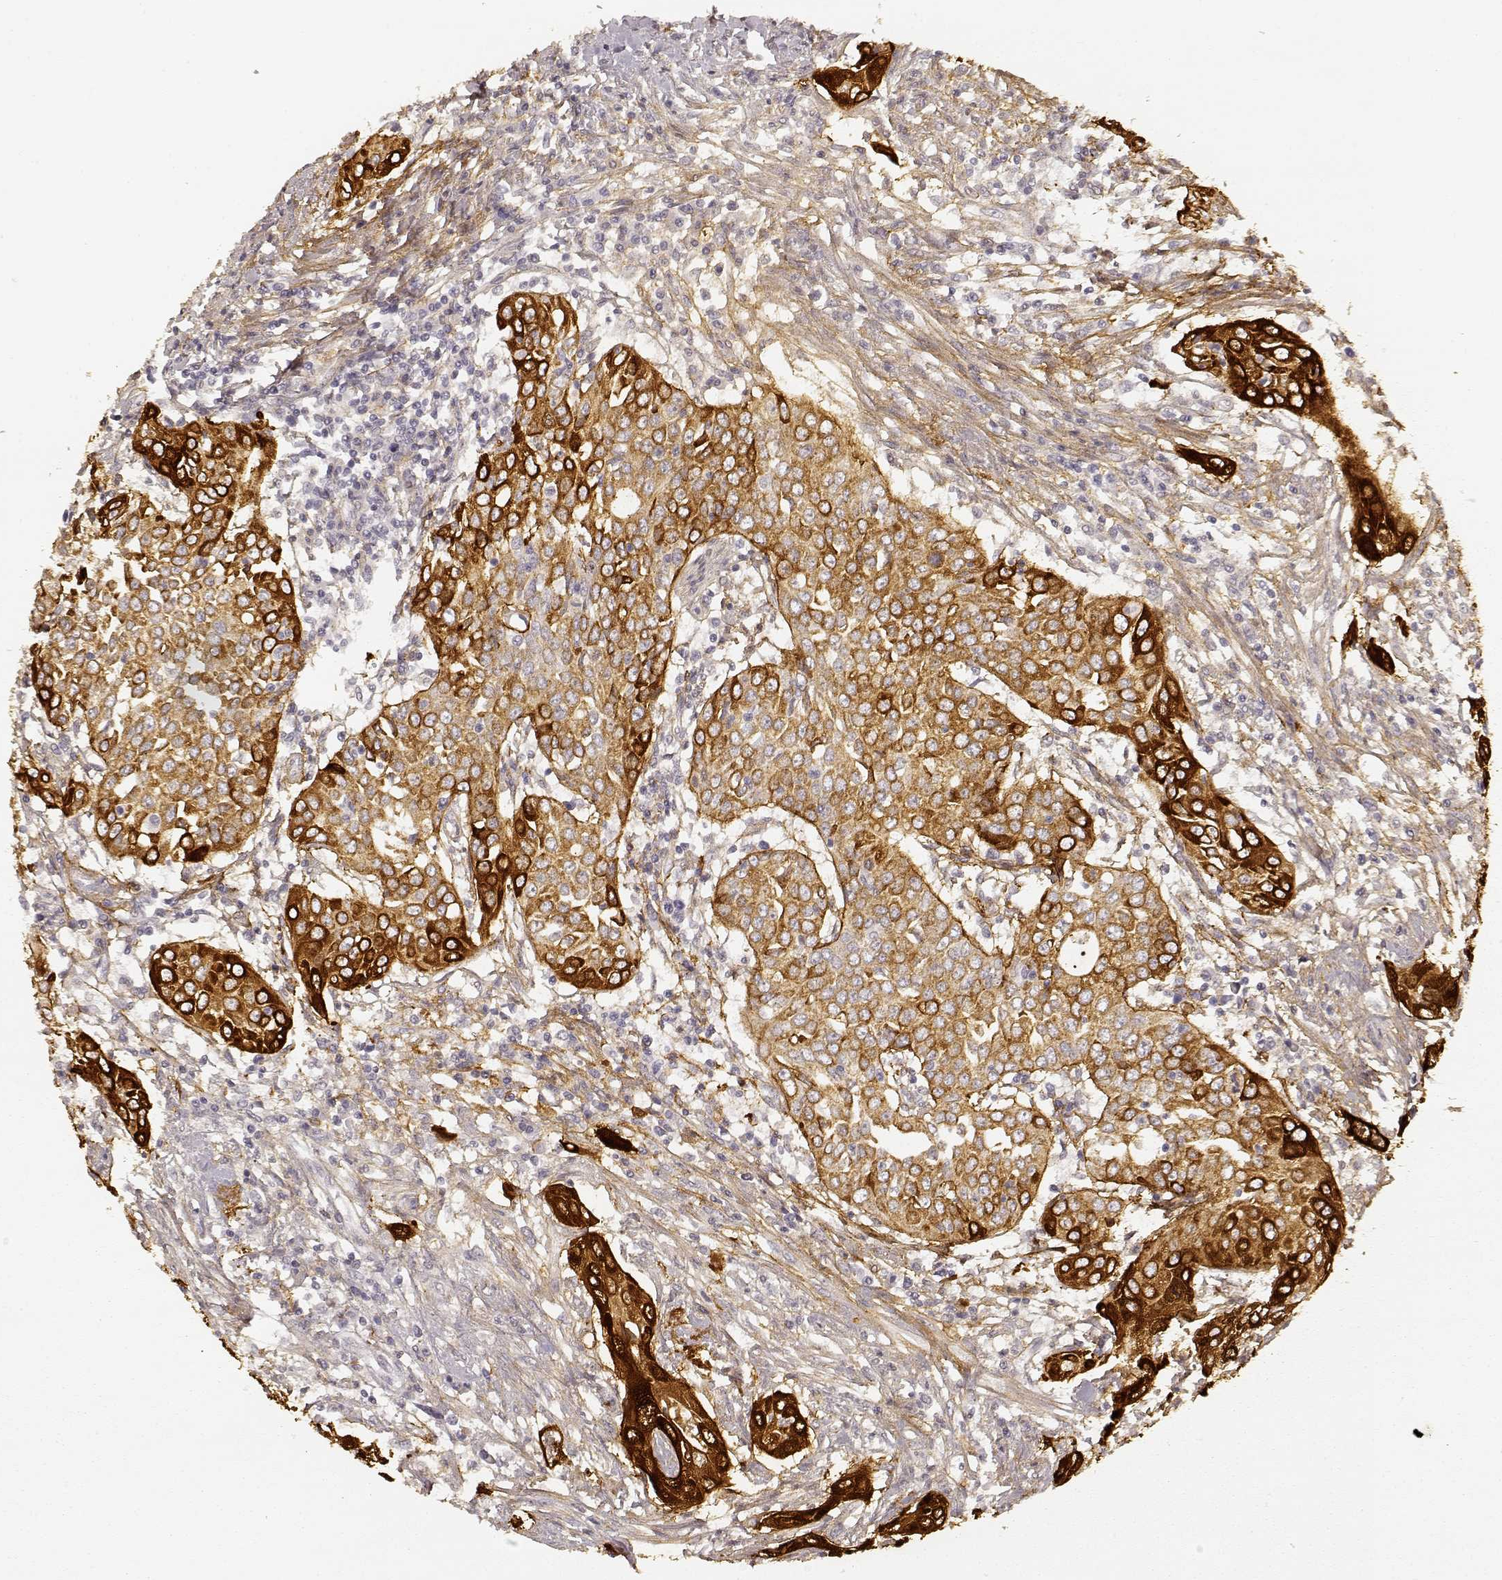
{"staining": {"intensity": "strong", "quantity": ">75%", "location": "cytoplasmic/membranous"}, "tissue": "urothelial cancer", "cell_type": "Tumor cells", "image_type": "cancer", "snomed": [{"axis": "morphology", "description": "Urothelial carcinoma, High grade"}, {"axis": "topography", "description": "Urinary bladder"}], "caption": "Immunohistochemical staining of human urothelial carcinoma (high-grade) reveals high levels of strong cytoplasmic/membranous protein expression in approximately >75% of tumor cells. Immunohistochemistry (ihc) stains the protein in brown and the nuclei are stained blue.", "gene": "LAMC2", "patient": {"sex": "male", "age": 82}}